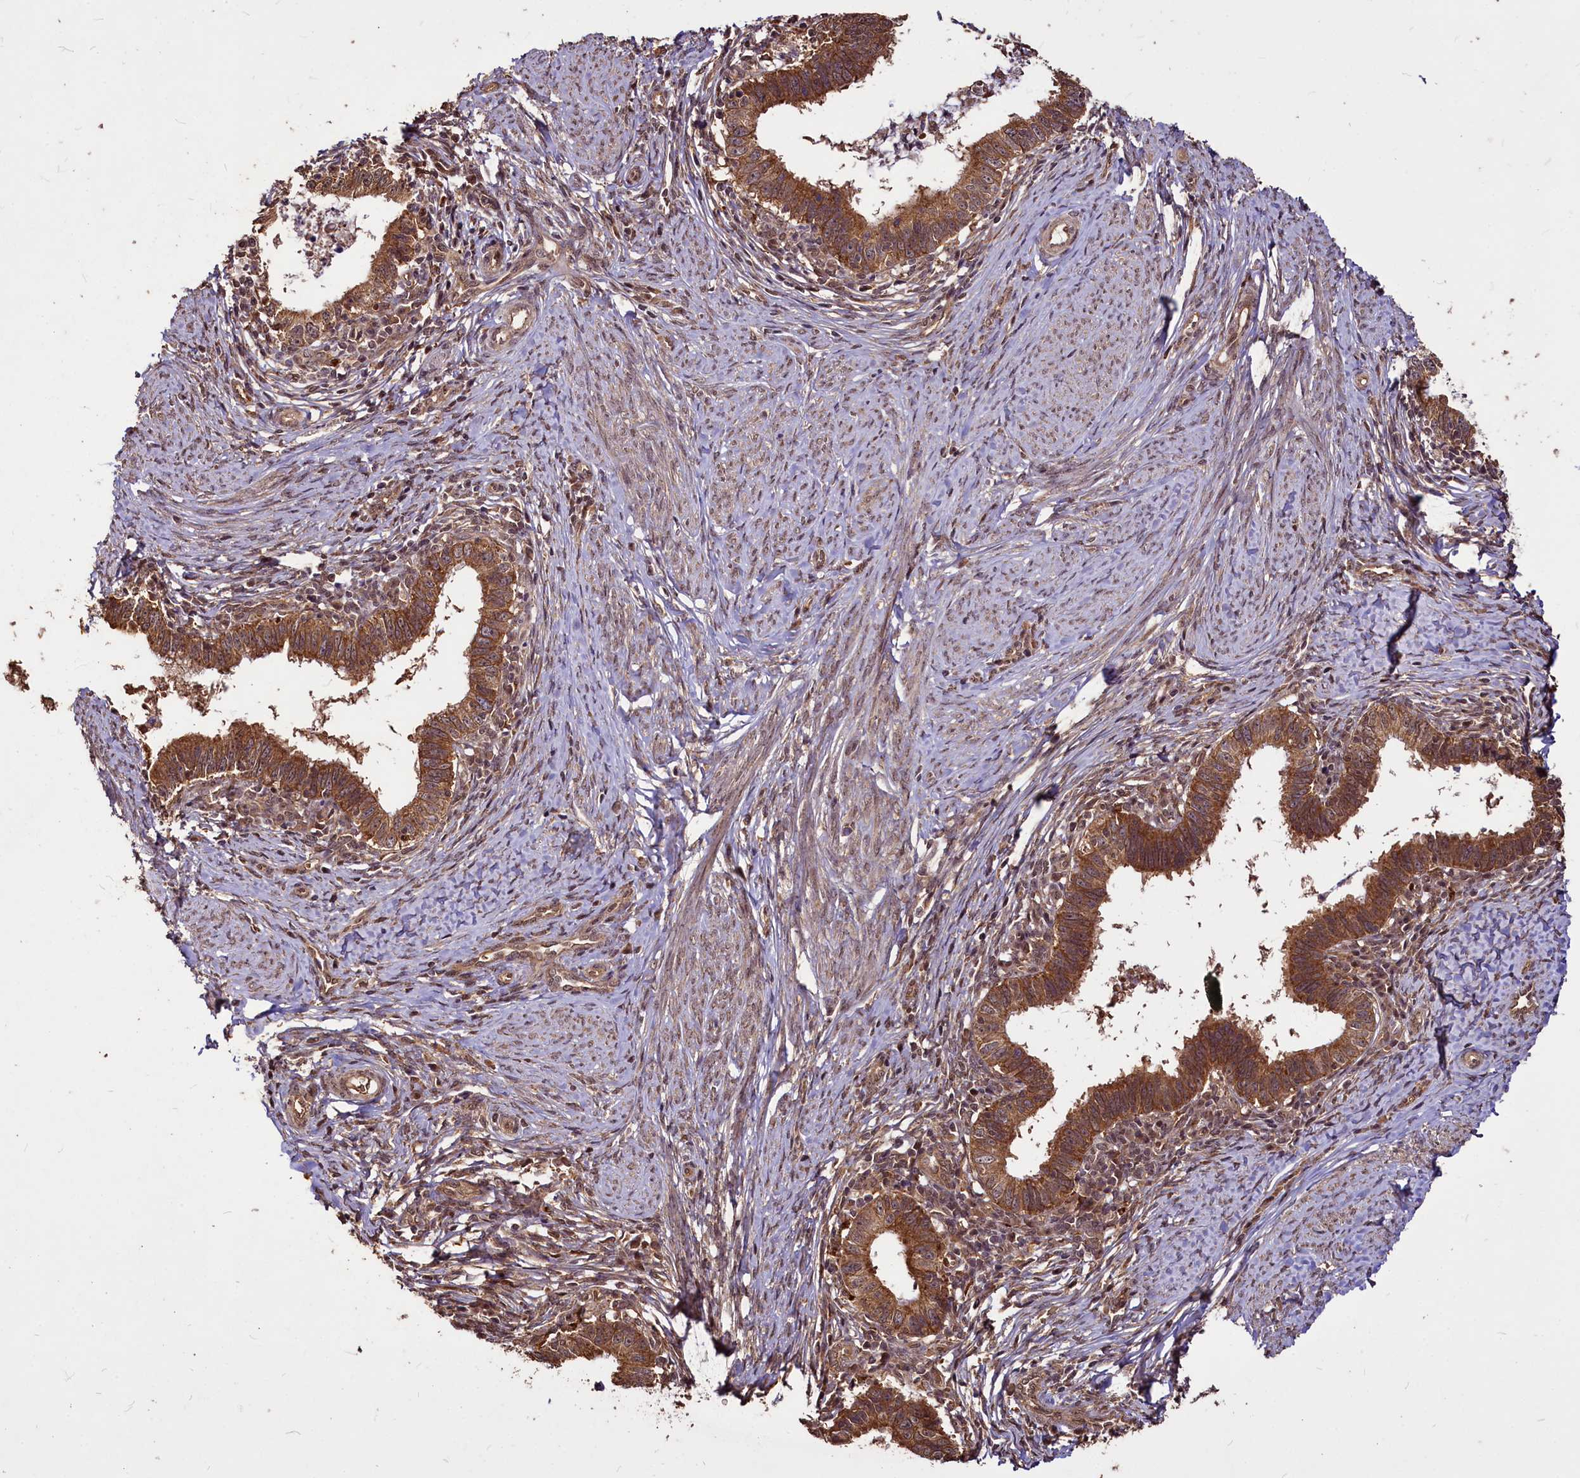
{"staining": {"intensity": "moderate", "quantity": ">75%", "location": "cytoplasmic/membranous"}, "tissue": "cervical cancer", "cell_type": "Tumor cells", "image_type": "cancer", "snomed": [{"axis": "morphology", "description": "Adenocarcinoma, NOS"}, {"axis": "topography", "description": "Cervix"}], "caption": "Cervical cancer (adenocarcinoma) tissue displays moderate cytoplasmic/membranous positivity in about >75% of tumor cells, visualized by immunohistochemistry.", "gene": "VPS51", "patient": {"sex": "female", "age": 36}}